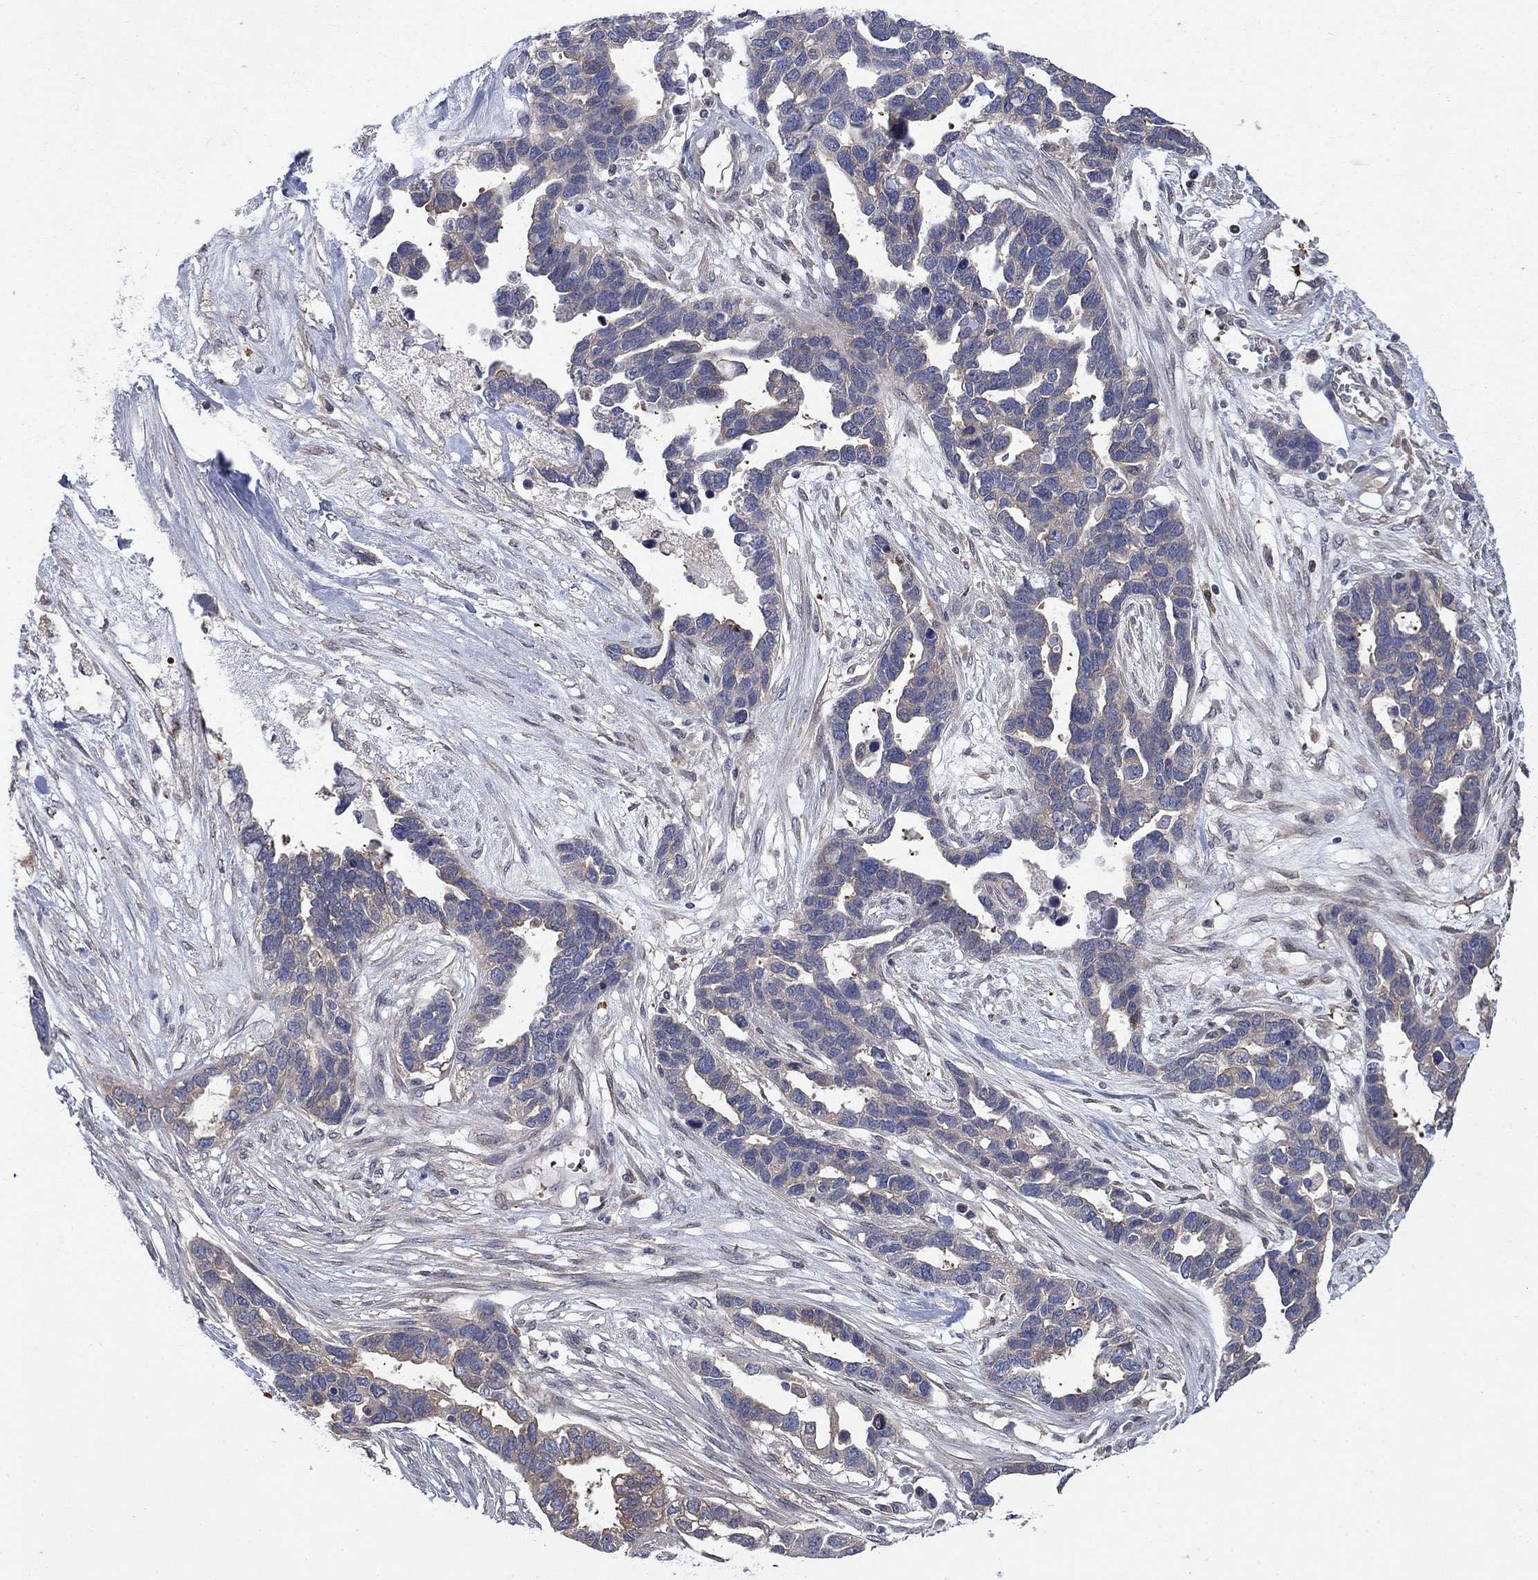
{"staining": {"intensity": "negative", "quantity": "none", "location": "none"}, "tissue": "ovarian cancer", "cell_type": "Tumor cells", "image_type": "cancer", "snomed": [{"axis": "morphology", "description": "Cystadenocarcinoma, serous, NOS"}, {"axis": "topography", "description": "Ovary"}], "caption": "A micrograph of ovarian cancer (serous cystadenocarcinoma) stained for a protein demonstrates no brown staining in tumor cells. The staining is performed using DAB (3,3'-diaminobenzidine) brown chromogen with nuclei counter-stained in using hematoxylin.", "gene": "PDZD2", "patient": {"sex": "female", "age": 54}}